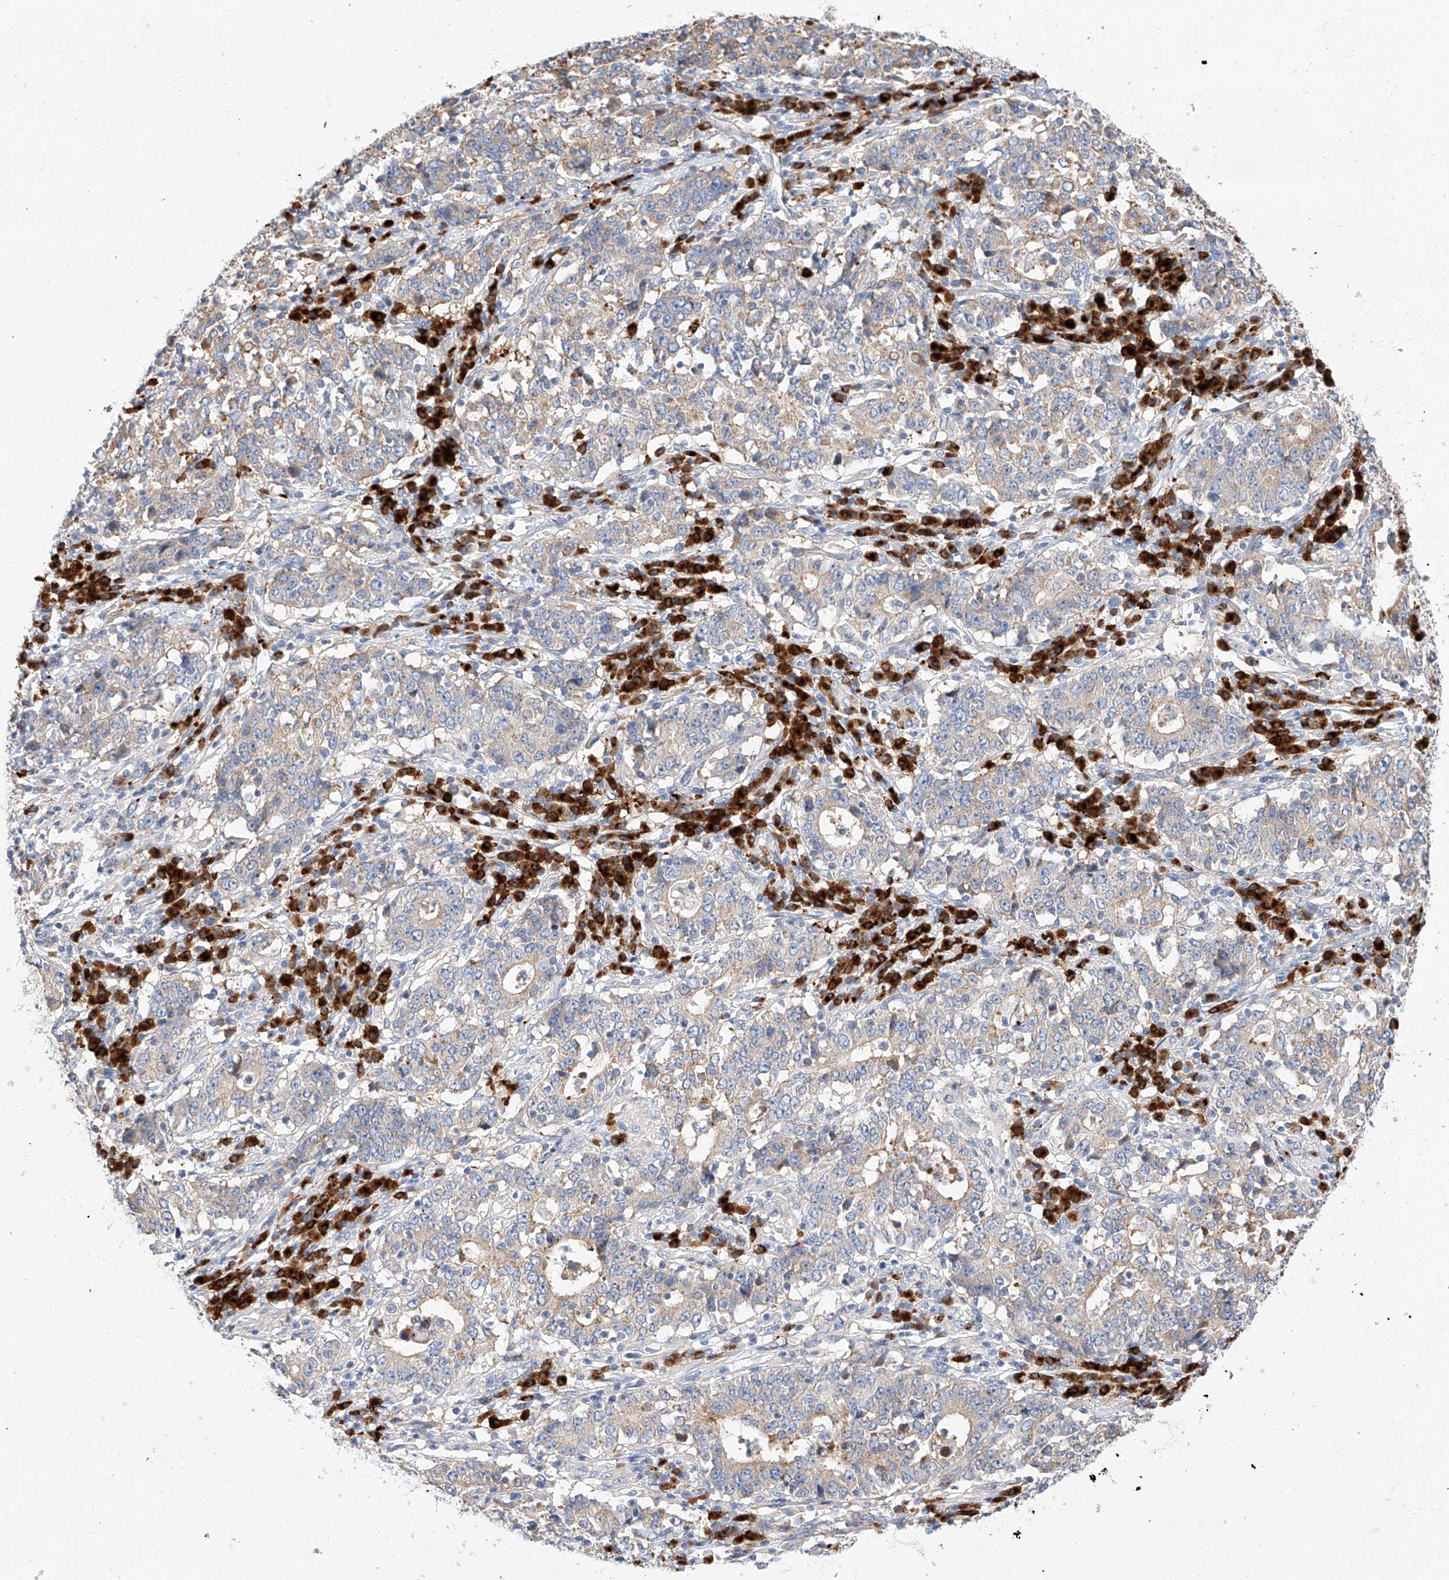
{"staining": {"intensity": "weak", "quantity": "<25%", "location": "cytoplasmic/membranous"}, "tissue": "stomach cancer", "cell_type": "Tumor cells", "image_type": "cancer", "snomed": [{"axis": "morphology", "description": "Adenocarcinoma, NOS"}, {"axis": "topography", "description": "Stomach"}], "caption": "Immunohistochemistry image of neoplastic tissue: human stomach cancer stained with DAB (3,3'-diaminobenzidine) shows no significant protein expression in tumor cells.", "gene": "GLMN", "patient": {"sex": "male", "age": 59}}